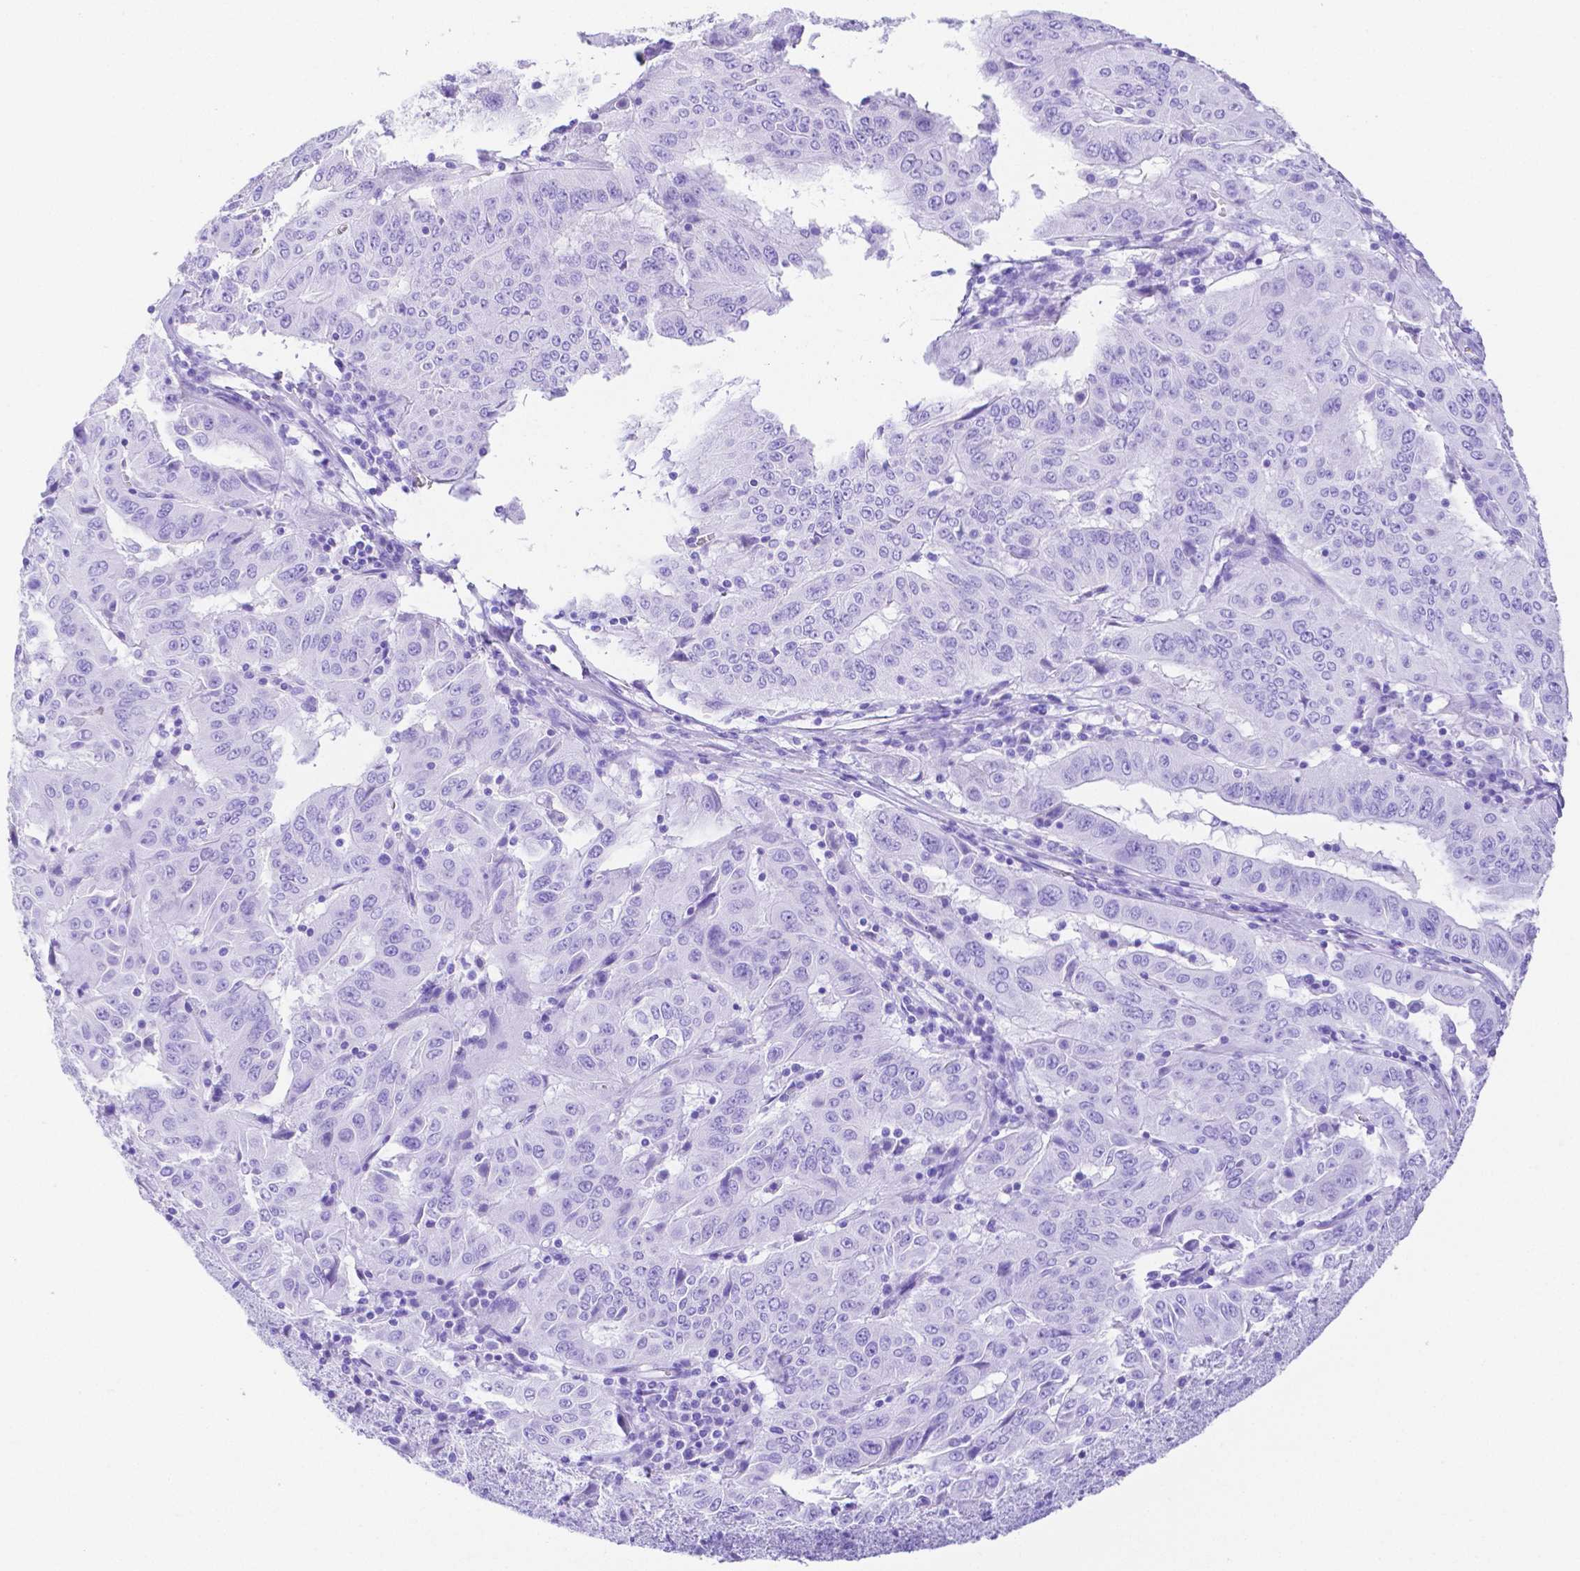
{"staining": {"intensity": "negative", "quantity": "none", "location": "none"}, "tissue": "pancreatic cancer", "cell_type": "Tumor cells", "image_type": "cancer", "snomed": [{"axis": "morphology", "description": "Adenocarcinoma, NOS"}, {"axis": "topography", "description": "Pancreas"}], "caption": "IHC of pancreatic adenocarcinoma displays no expression in tumor cells.", "gene": "SMR3A", "patient": {"sex": "male", "age": 63}}